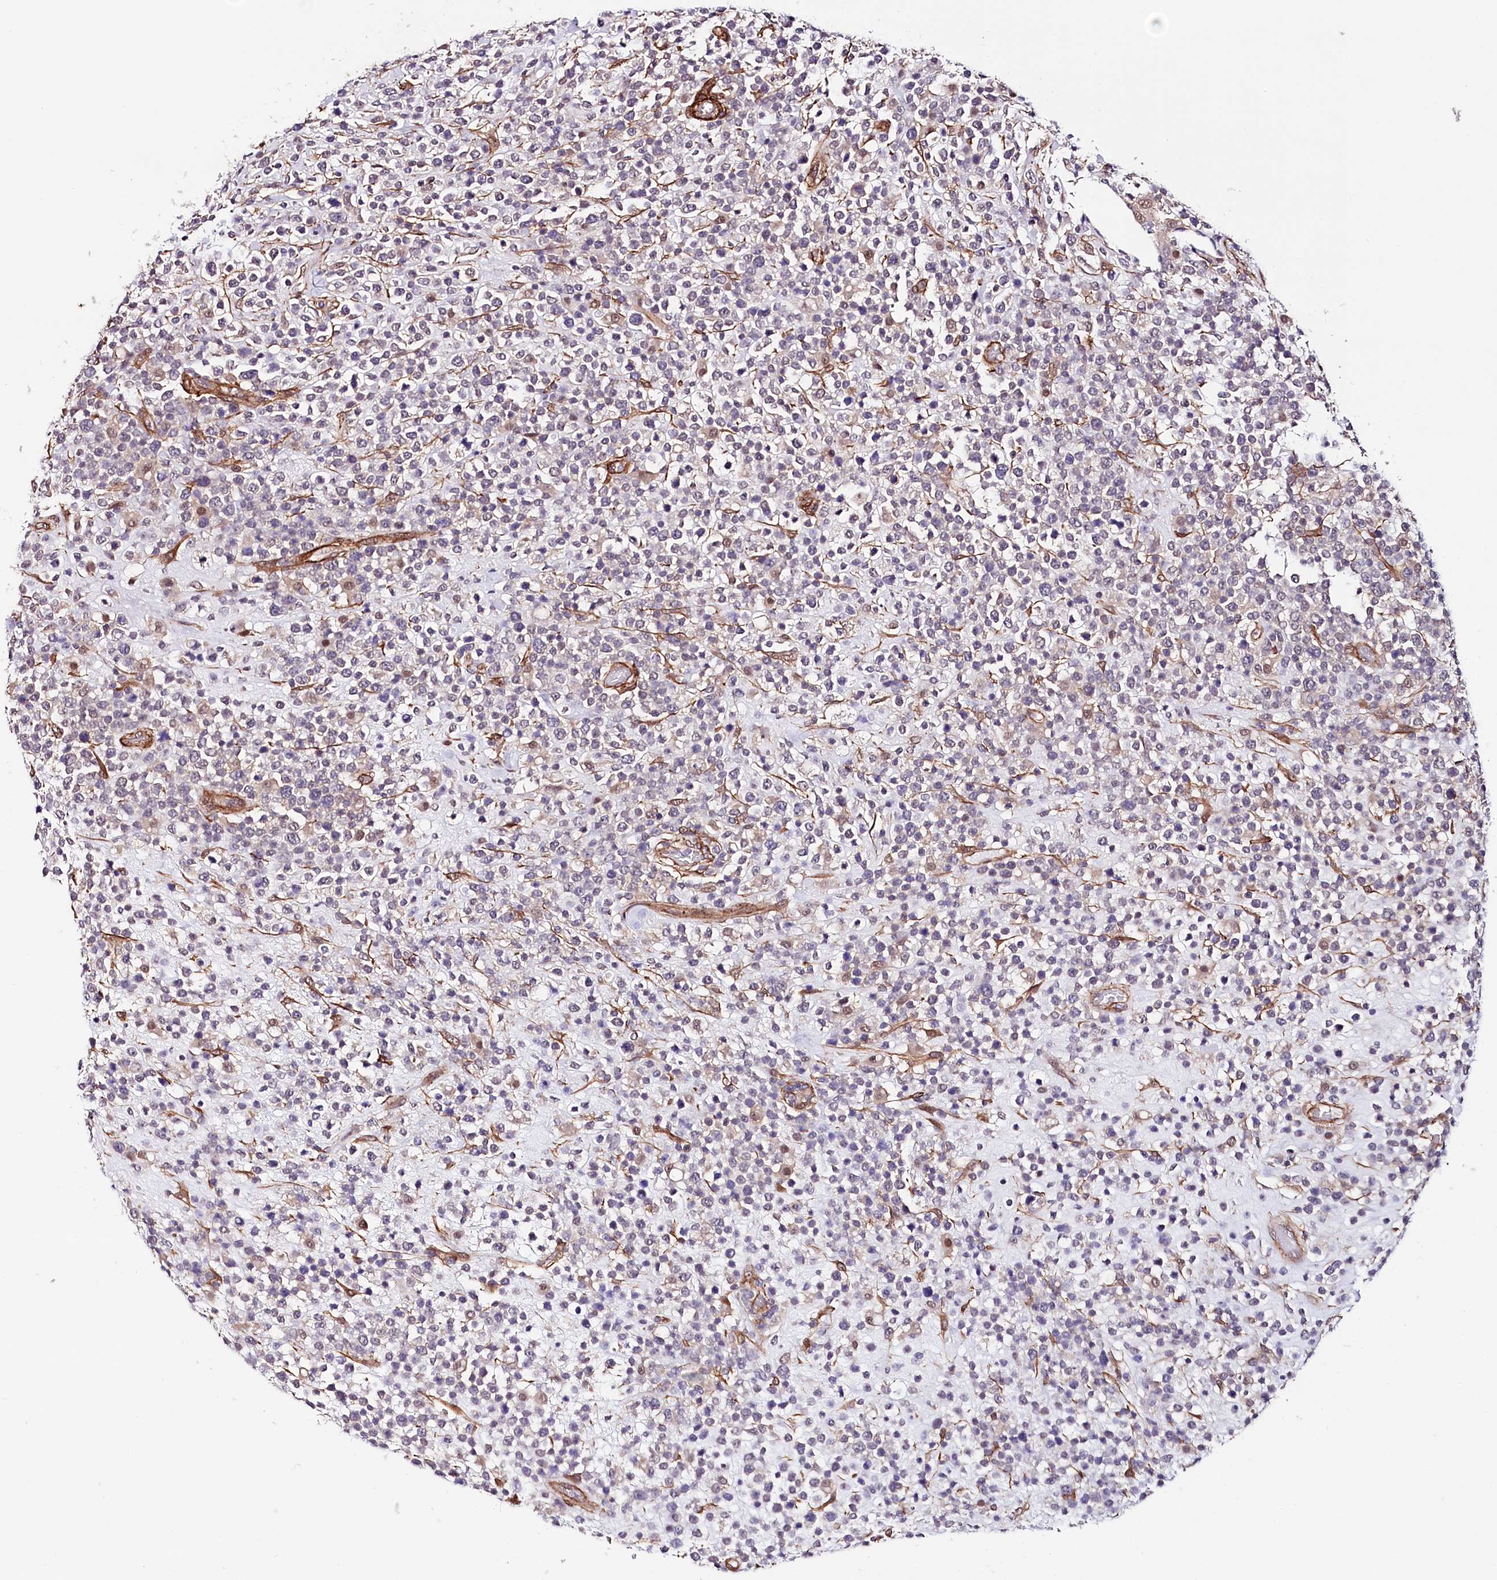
{"staining": {"intensity": "negative", "quantity": "none", "location": "none"}, "tissue": "lymphoma", "cell_type": "Tumor cells", "image_type": "cancer", "snomed": [{"axis": "morphology", "description": "Malignant lymphoma, non-Hodgkin's type, High grade"}, {"axis": "topography", "description": "Colon"}], "caption": "This is a histopathology image of immunohistochemistry staining of lymphoma, which shows no expression in tumor cells.", "gene": "PPP2R5B", "patient": {"sex": "female", "age": 53}}